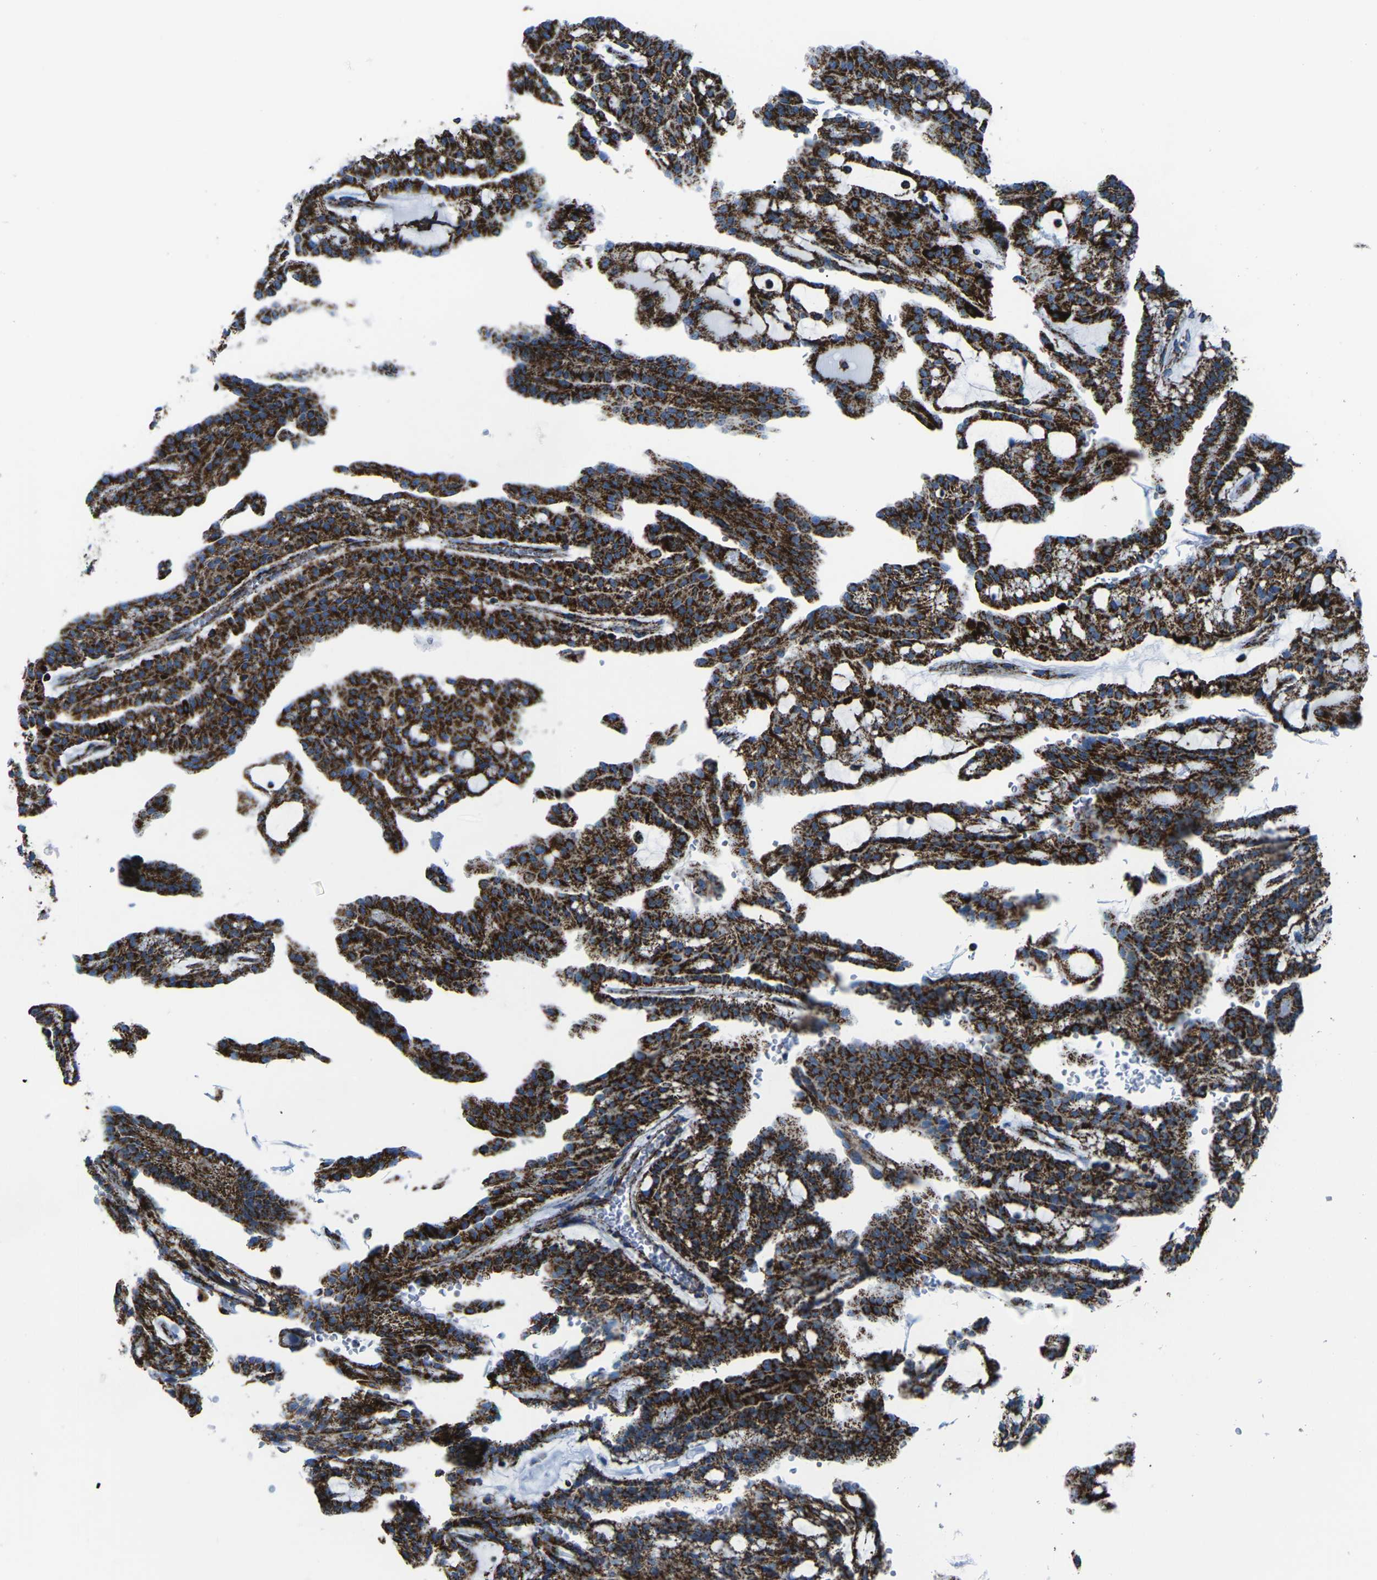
{"staining": {"intensity": "strong", "quantity": ">75%", "location": "cytoplasmic/membranous"}, "tissue": "renal cancer", "cell_type": "Tumor cells", "image_type": "cancer", "snomed": [{"axis": "morphology", "description": "Adenocarcinoma, NOS"}, {"axis": "topography", "description": "Kidney"}], "caption": "Brown immunohistochemical staining in human renal cancer (adenocarcinoma) shows strong cytoplasmic/membranous expression in approximately >75% of tumor cells.", "gene": "MT-CO2", "patient": {"sex": "male", "age": 63}}